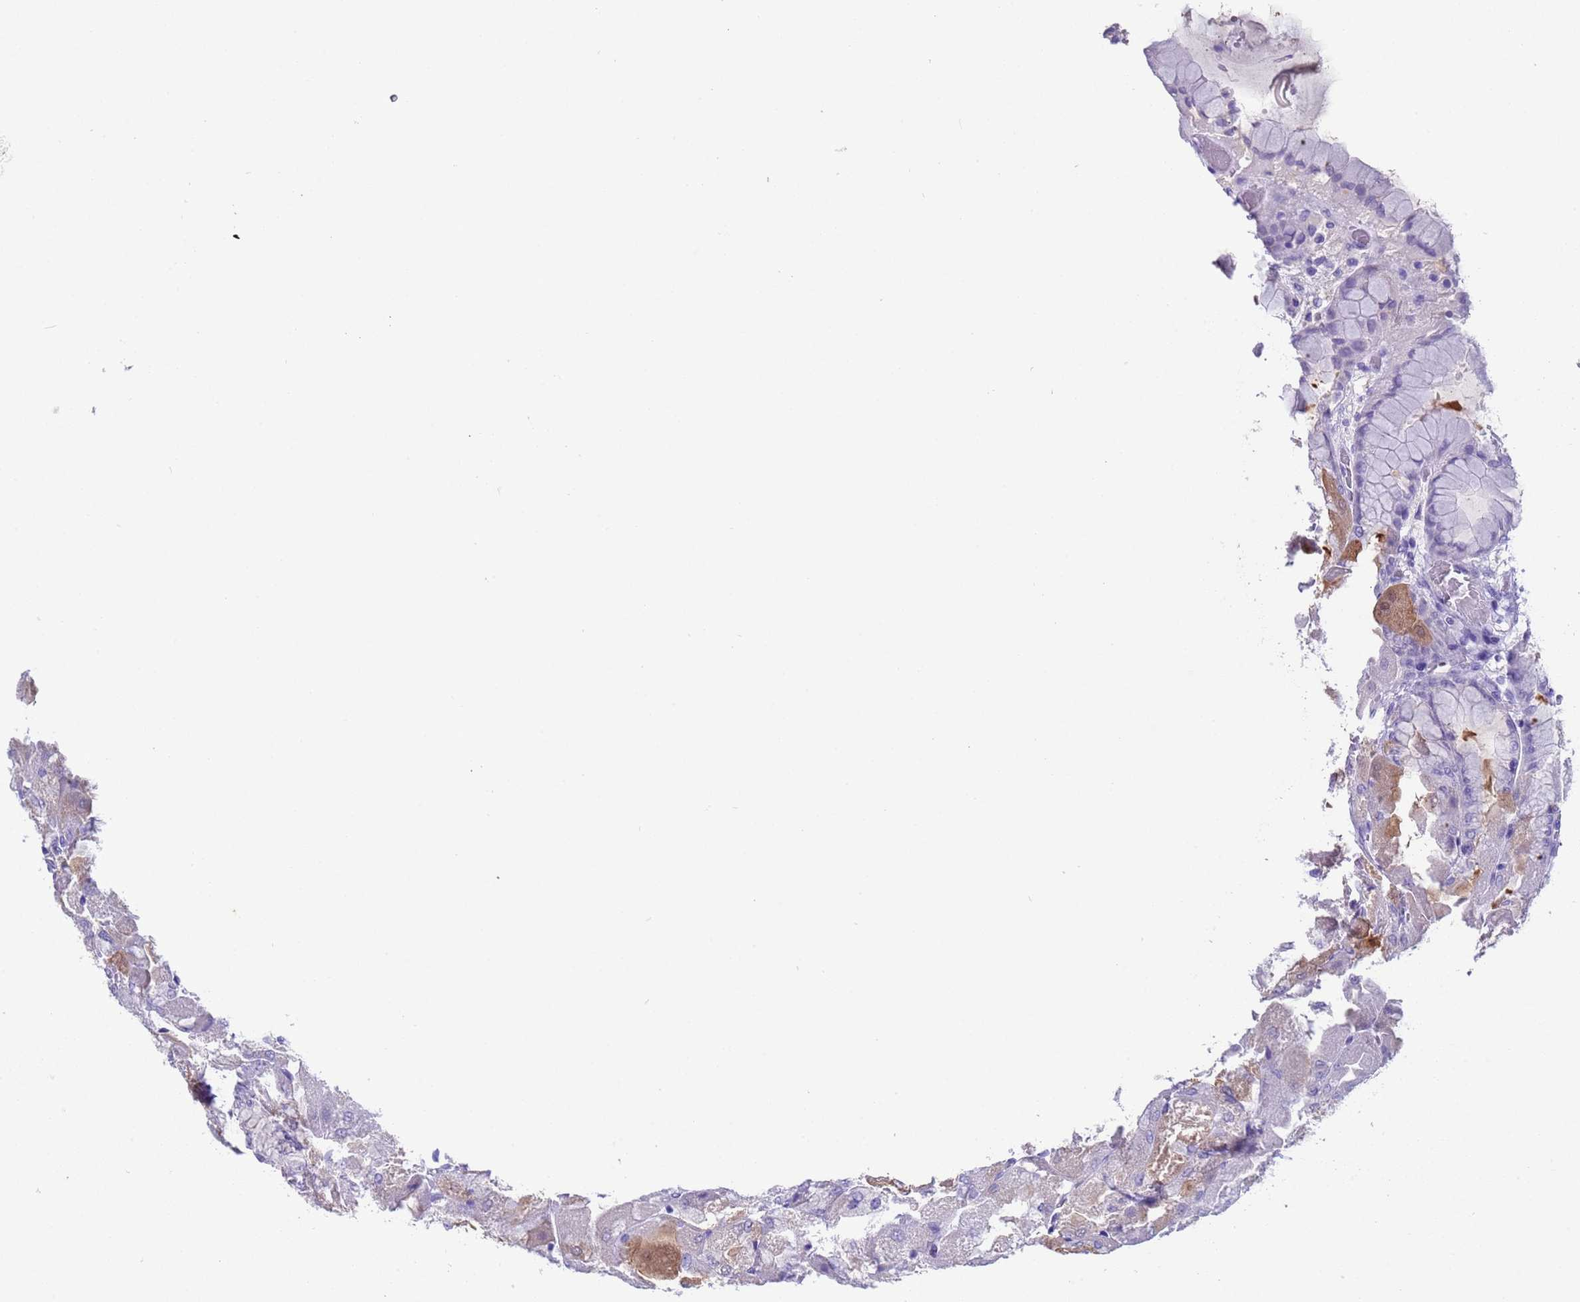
{"staining": {"intensity": "strong", "quantity": "<25%", "location": "cytoplasmic/membranous"}, "tissue": "stomach", "cell_type": "Glandular cells", "image_type": "normal", "snomed": [{"axis": "morphology", "description": "Normal tissue, NOS"}, {"axis": "topography", "description": "Stomach"}], "caption": "Strong cytoplasmic/membranous positivity for a protein is identified in approximately <25% of glandular cells of unremarkable stomach using immunohistochemistry (IHC).", "gene": "CKM", "patient": {"sex": "female", "age": 61}}